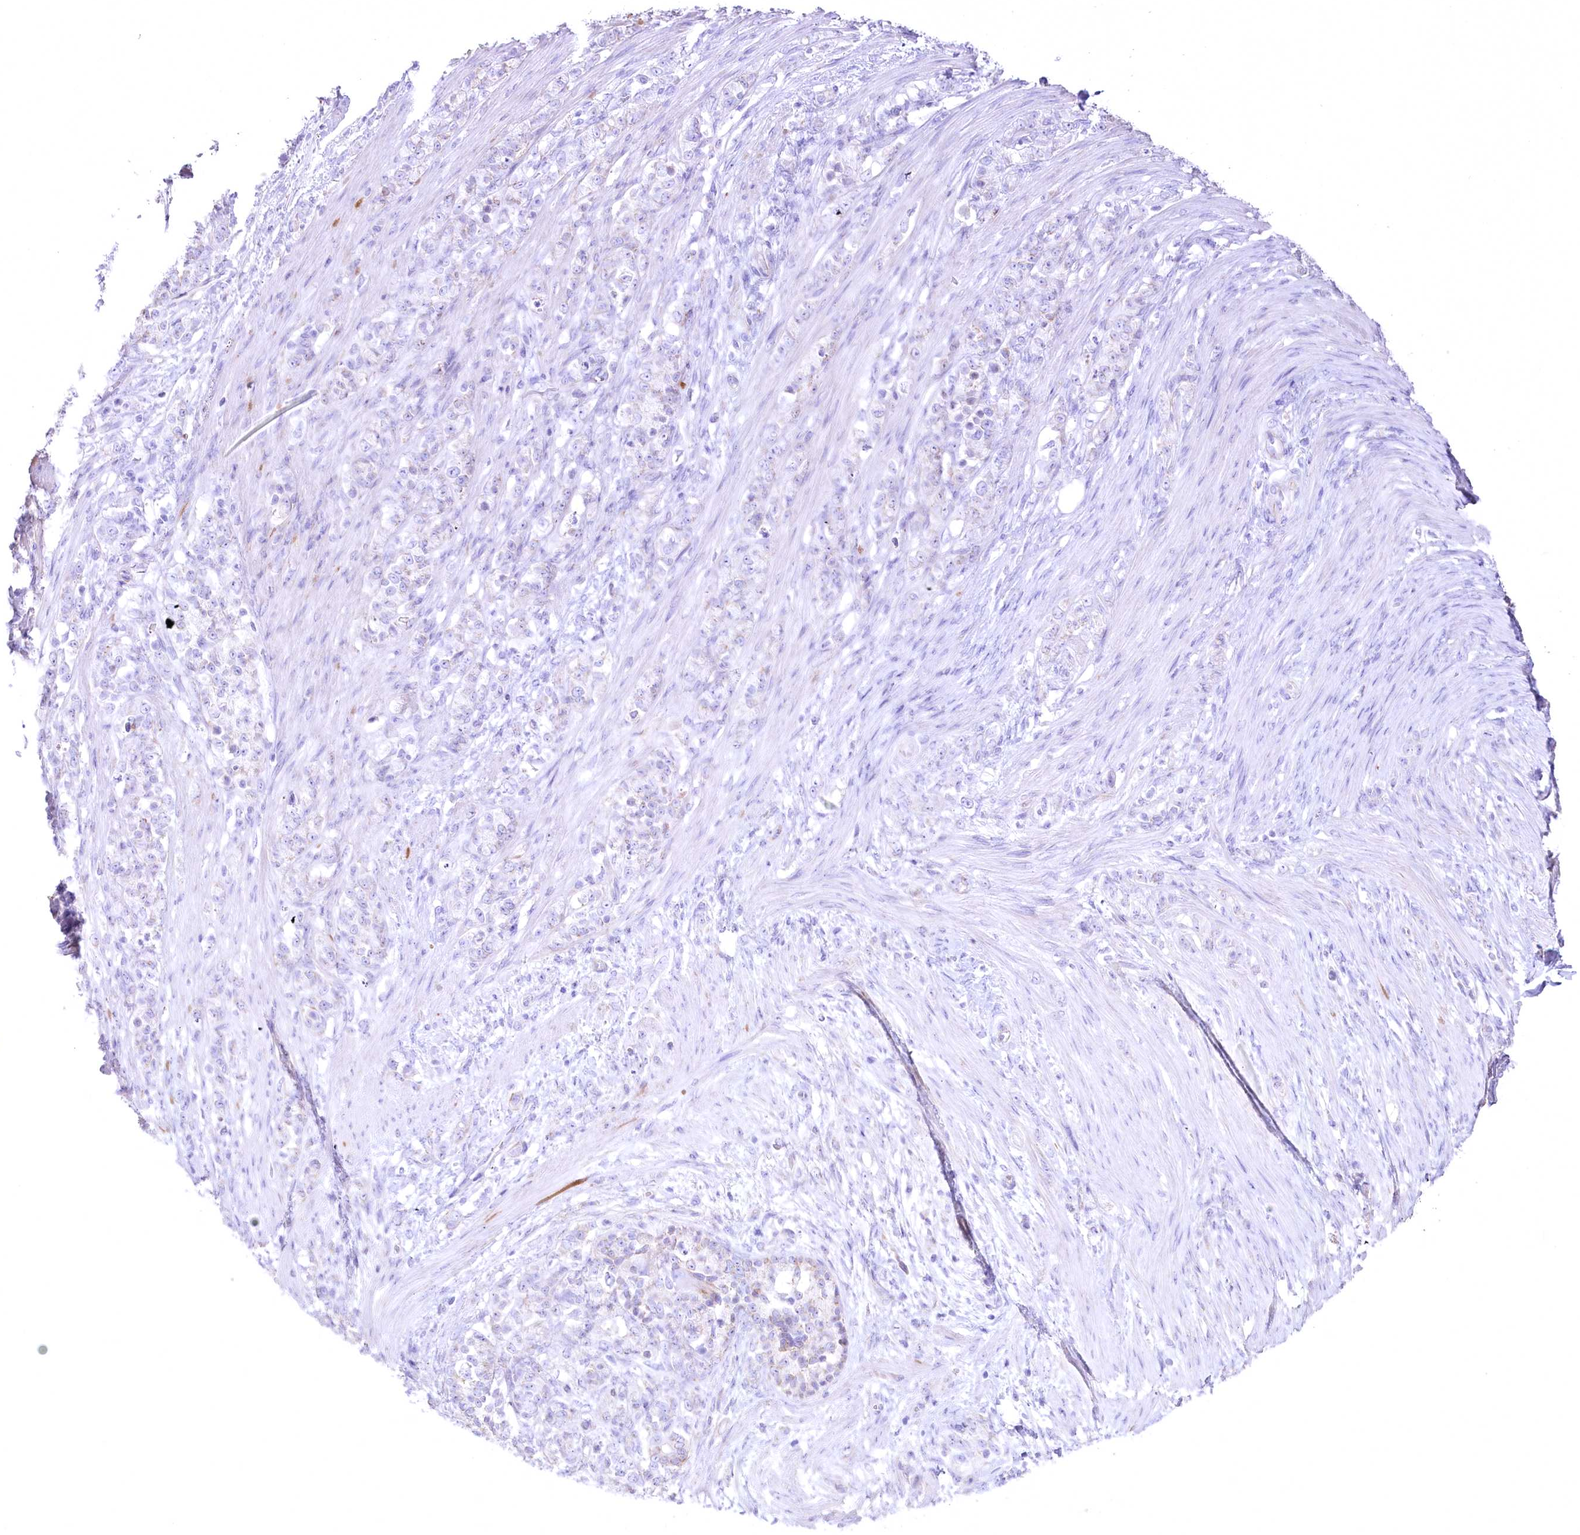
{"staining": {"intensity": "negative", "quantity": "none", "location": "none"}, "tissue": "stomach cancer", "cell_type": "Tumor cells", "image_type": "cancer", "snomed": [{"axis": "morphology", "description": "Adenocarcinoma, NOS"}, {"axis": "topography", "description": "Stomach"}], "caption": "An immunohistochemistry (IHC) photomicrograph of adenocarcinoma (stomach) is shown. There is no staining in tumor cells of adenocarcinoma (stomach).", "gene": "FAM216A", "patient": {"sex": "female", "age": 79}}